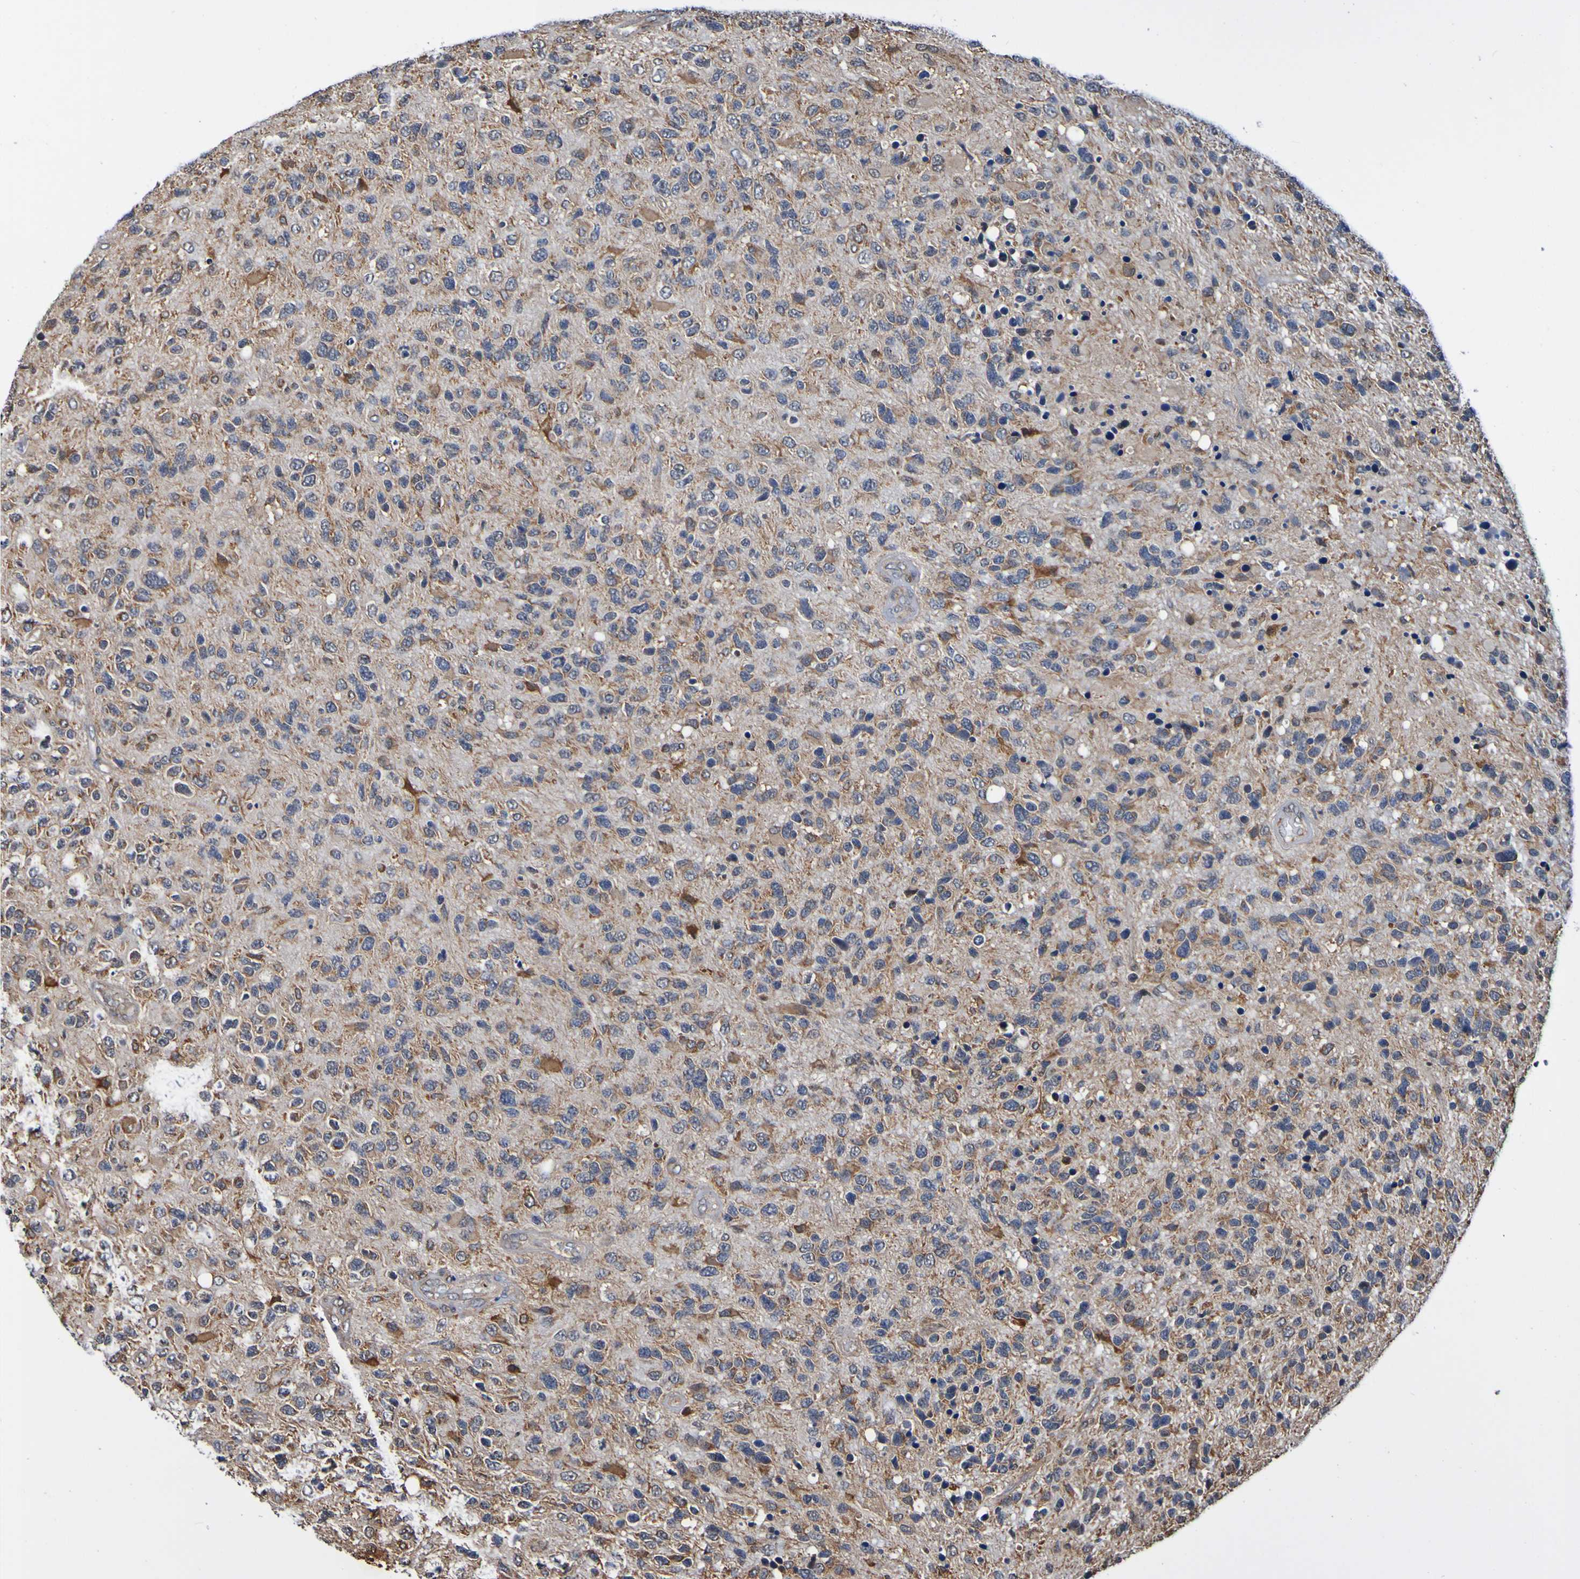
{"staining": {"intensity": "weak", "quantity": "25%-75%", "location": "cytoplasmic/membranous"}, "tissue": "glioma", "cell_type": "Tumor cells", "image_type": "cancer", "snomed": [{"axis": "morphology", "description": "Glioma, malignant, High grade"}, {"axis": "topography", "description": "Brain"}], "caption": "The micrograph exhibits staining of glioma, revealing weak cytoplasmic/membranous protein staining (brown color) within tumor cells.", "gene": "AXIN1", "patient": {"sex": "female", "age": 58}}